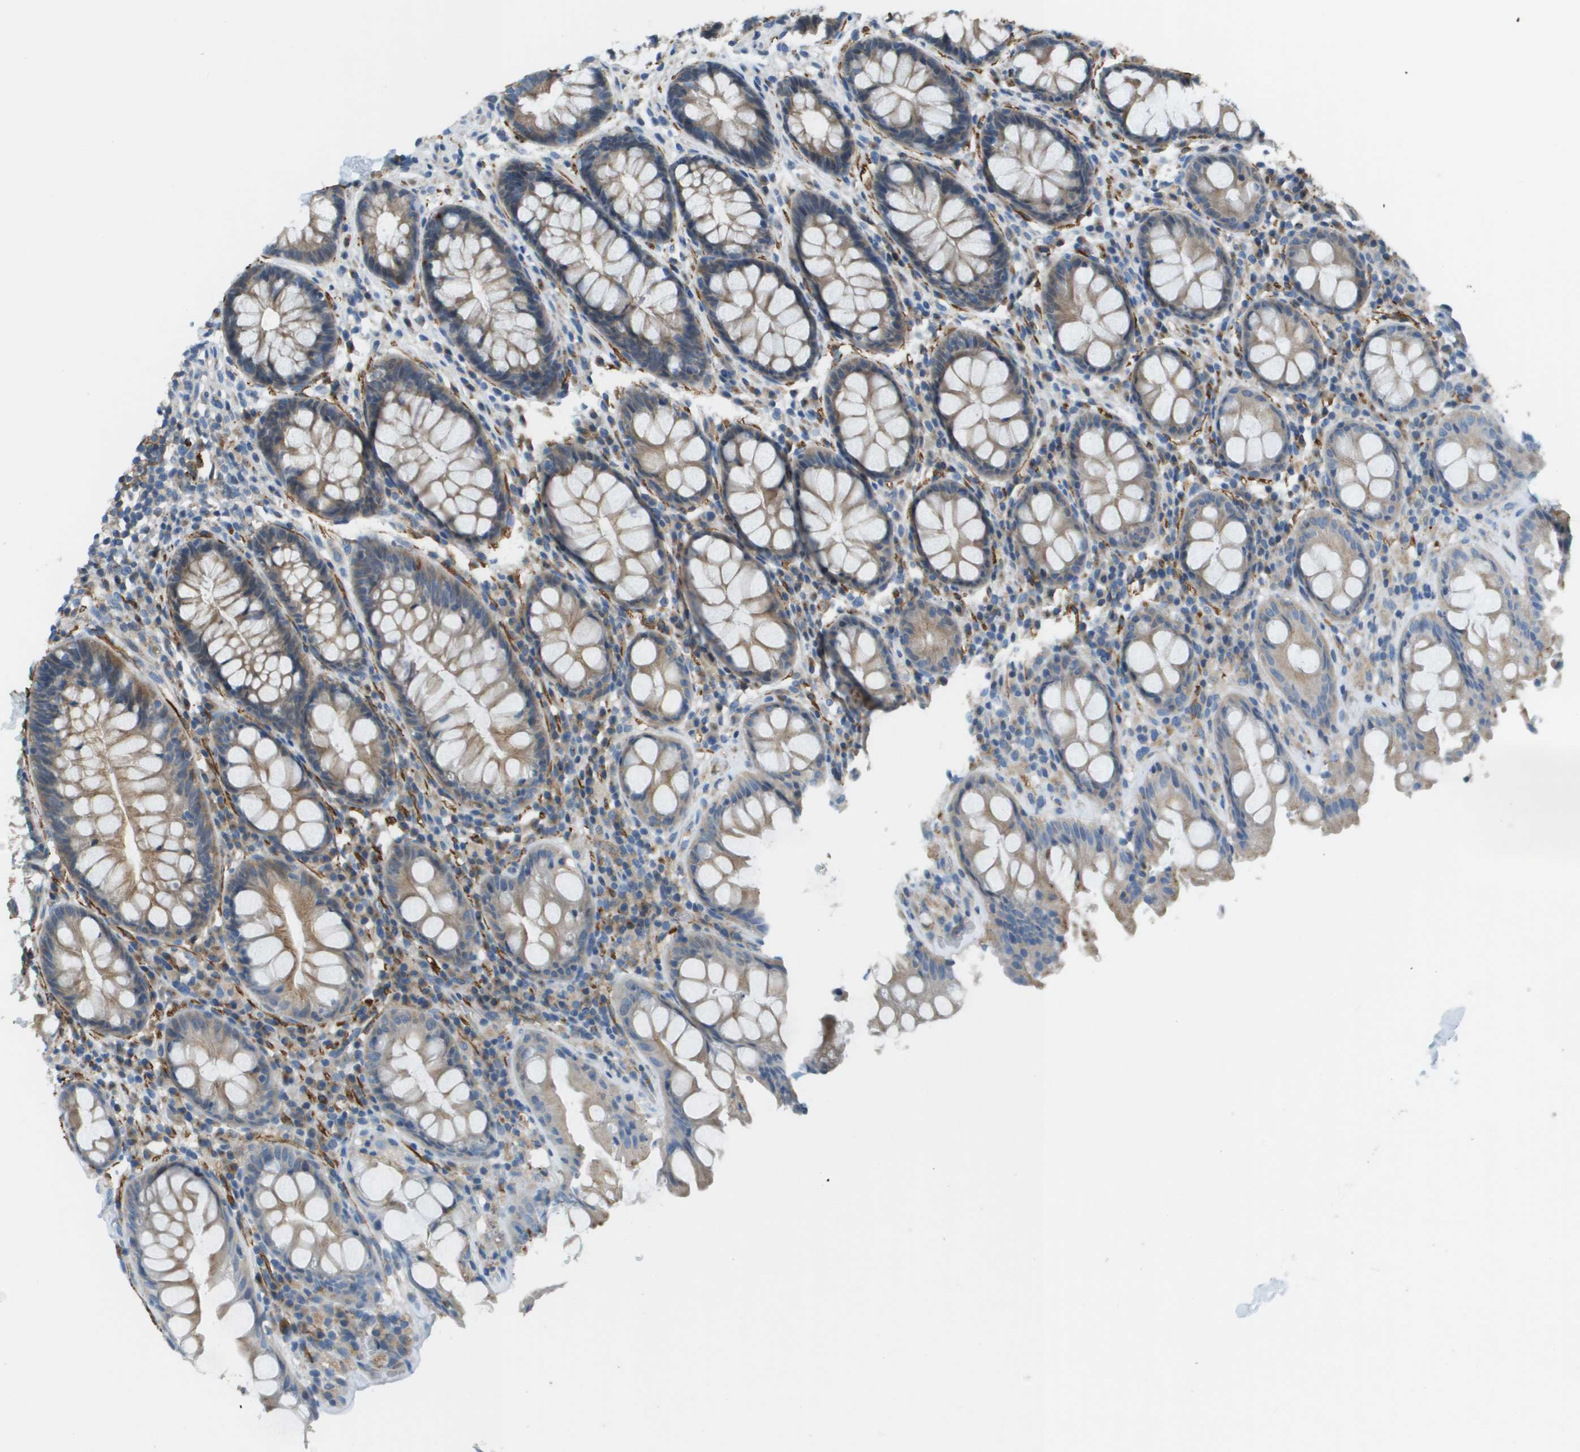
{"staining": {"intensity": "weak", "quantity": ">75%", "location": "cytoplasmic/membranous"}, "tissue": "rectum", "cell_type": "Glandular cells", "image_type": "normal", "snomed": [{"axis": "morphology", "description": "Normal tissue, NOS"}, {"axis": "topography", "description": "Rectum"}], "caption": "Protein expression analysis of normal human rectum reveals weak cytoplasmic/membranous staining in approximately >75% of glandular cells.", "gene": "MYH11", "patient": {"sex": "male", "age": 64}}